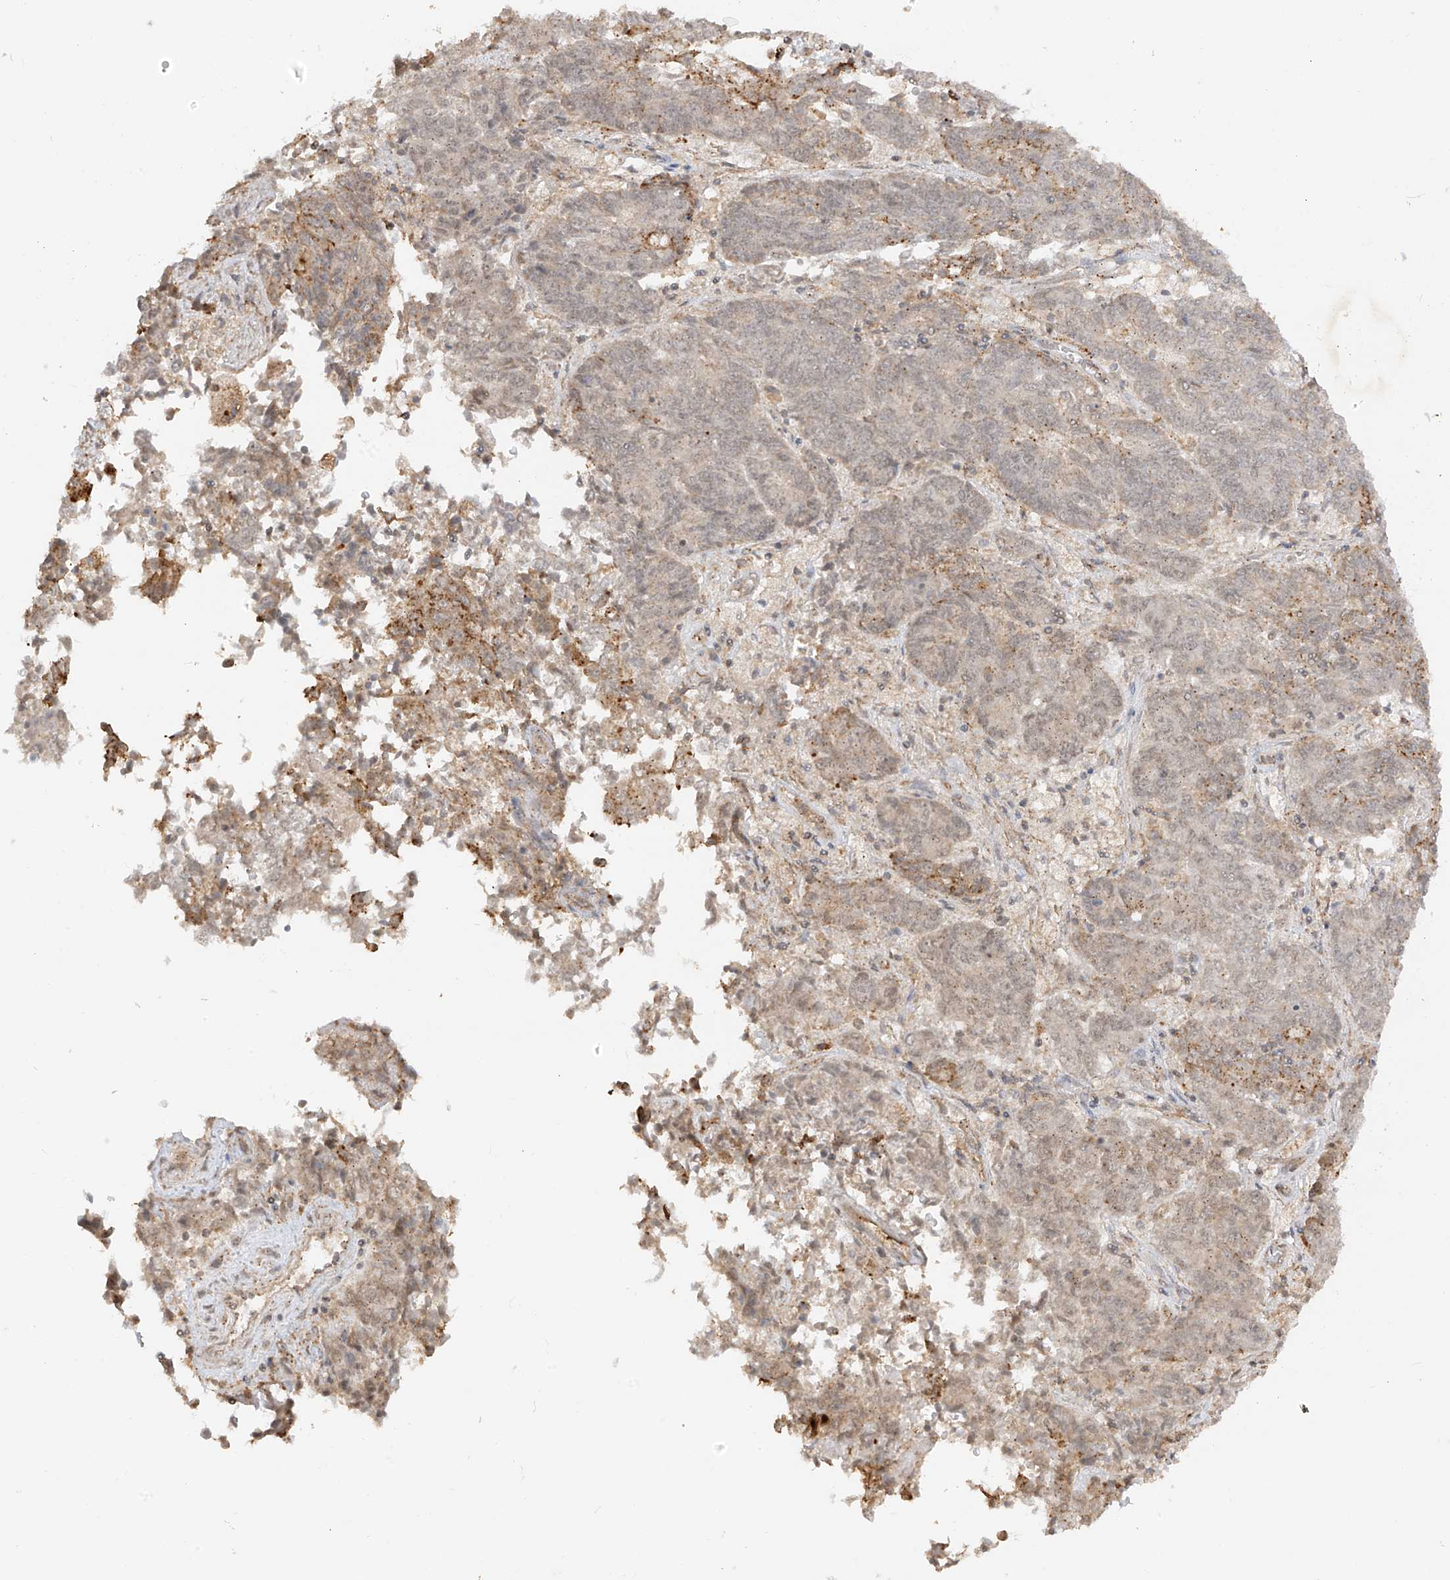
{"staining": {"intensity": "moderate", "quantity": "<25%", "location": "cytoplasmic/membranous"}, "tissue": "endometrial cancer", "cell_type": "Tumor cells", "image_type": "cancer", "snomed": [{"axis": "morphology", "description": "Adenocarcinoma, NOS"}, {"axis": "topography", "description": "Endometrium"}], "caption": "Protein analysis of endometrial cancer (adenocarcinoma) tissue demonstrates moderate cytoplasmic/membranous positivity in approximately <25% of tumor cells. Immunohistochemistry stains the protein in brown and the nuclei are stained blue.", "gene": "N4BP3", "patient": {"sex": "female", "age": 80}}